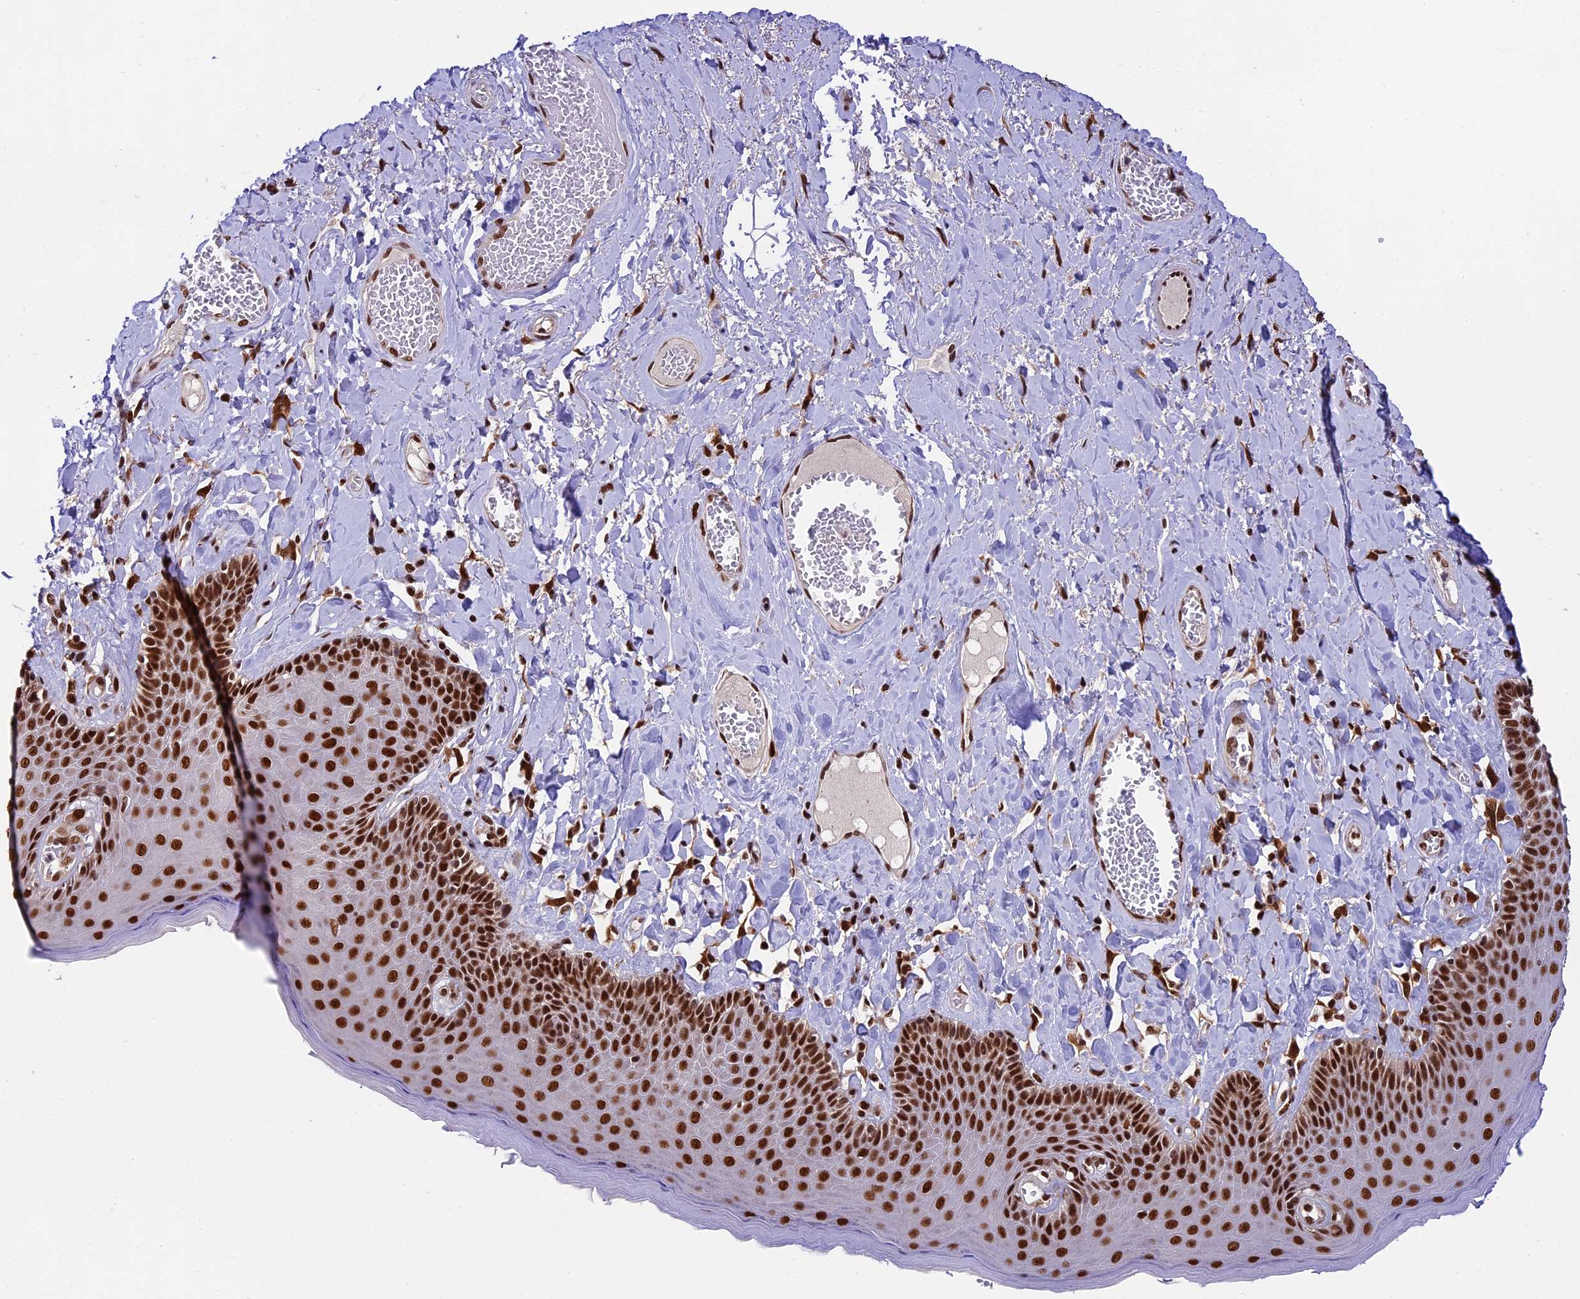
{"staining": {"intensity": "strong", "quantity": ">75%", "location": "nuclear"}, "tissue": "skin", "cell_type": "Epidermal cells", "image_type": "normal", "snomed": [{"axis": "morphology", "description": "Normal tissue, NOS"}, {"axis": "topography", "description": "Anal"}], "caption": "Immunohistochemistry (IHC) histopathology image of normal skin: skin stained using IHC reveals high levels of strong protein expression localized specifically in the nuclear of epidermal cells, appearing as a nuclear brown color.", "gene": "RAMACL", "patient": {"sex": "male", "age": 69}}